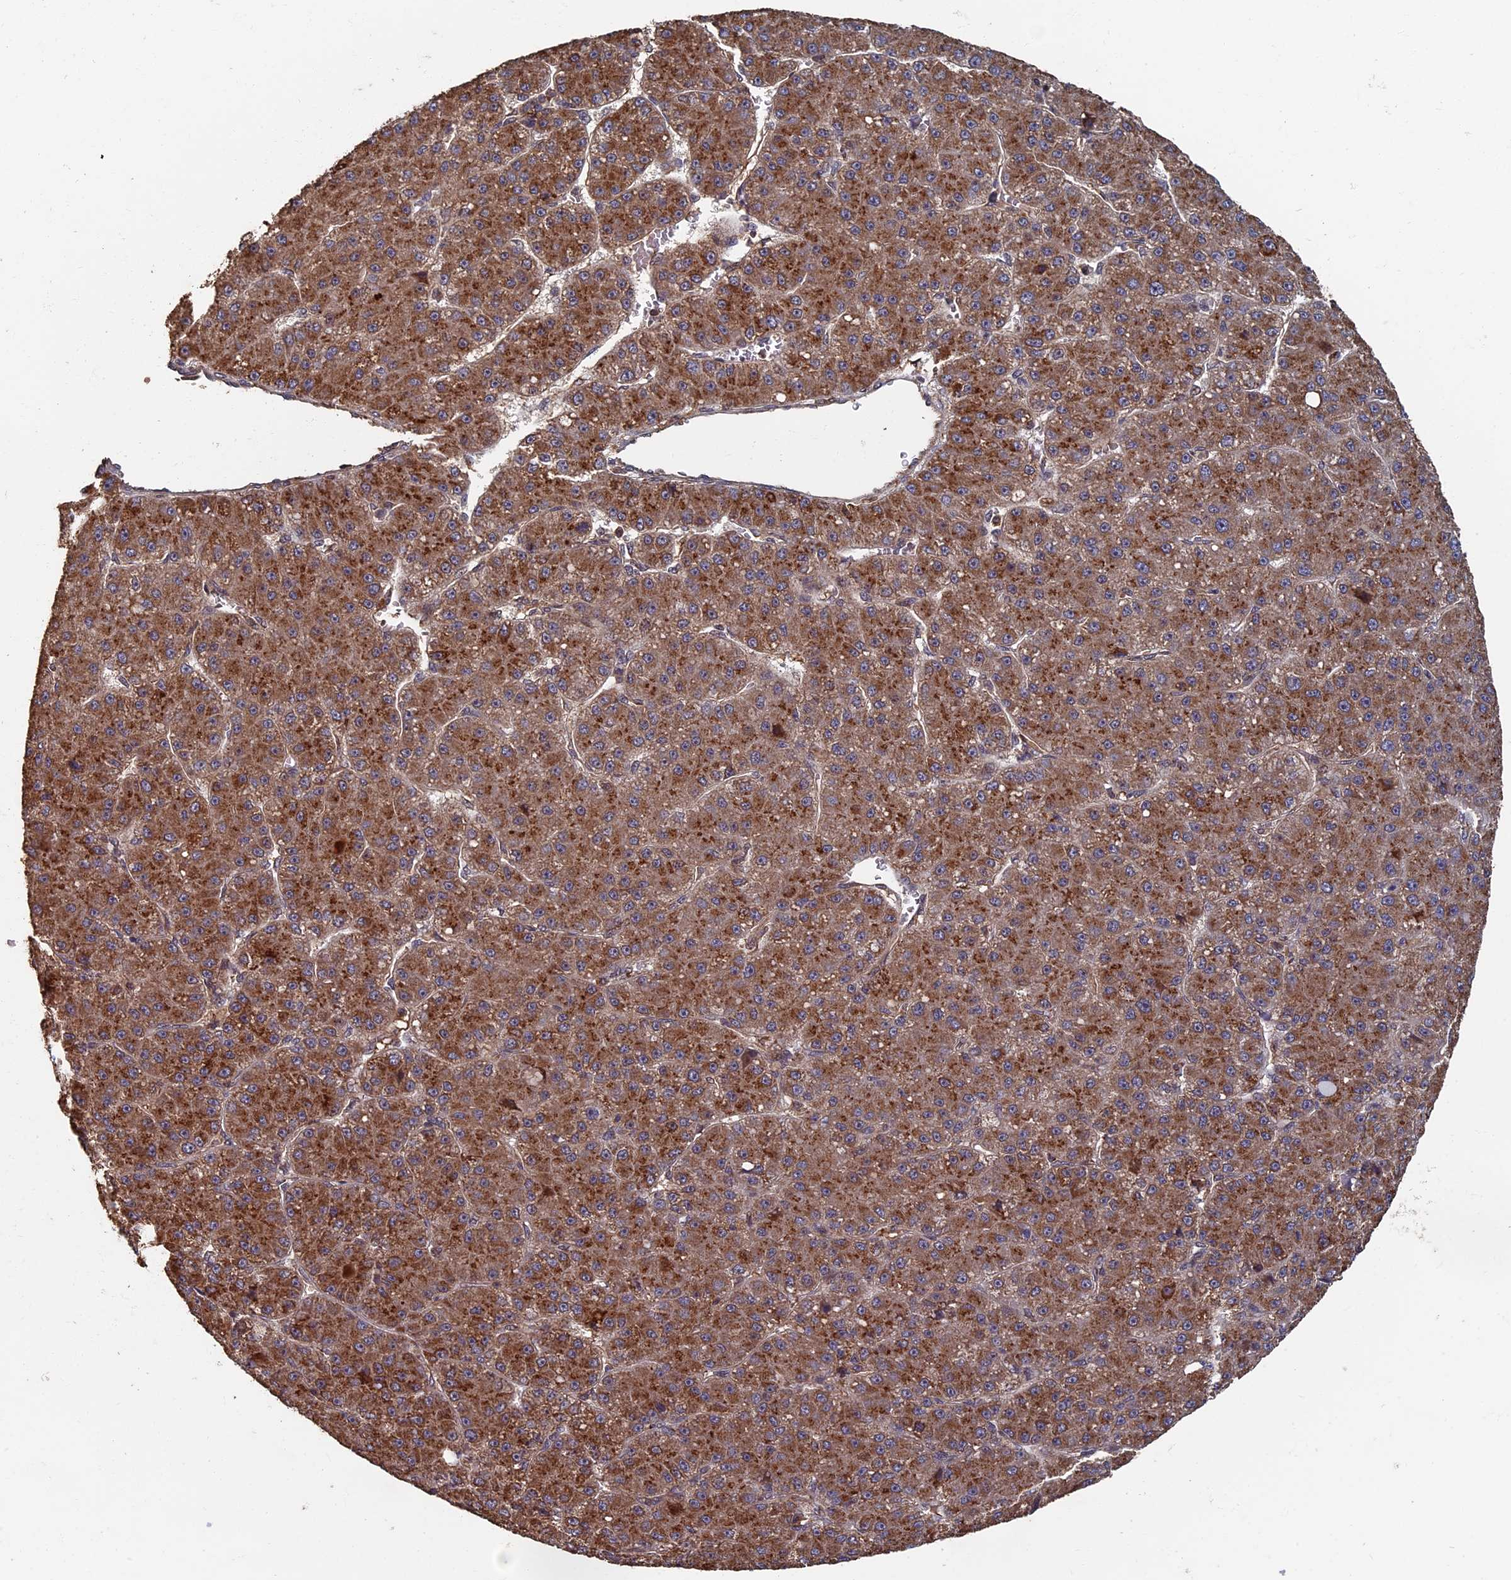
{"staining": {"intensity": "moderate", "quantity": ">75%", "location": "cytoplasmic/membranous"}, "tissue": "liver cancer", "cell_type": "Tumor cells", "image_type": "cancer", "snomed": [{"axis": "morphology", "description": "Carcinoma, Hepatocellular, NOS"}, {"axis": "topography", "description": "Liver"}], "caption": "Immunohistochemistry staining of liver cancer, which exhibits medium levels of moderate cytoplasmic/membranous staining in about >75% of tumor cells indicating moderate cytoplasmic/membranous protein positivity. The staining was performed using DAB (3,3'-diaminobenzidine) (brown) for protein detection and nuclei were counterstained in hematoxylin (blue).", "gene": "RASGRF1", "patient": {"sex": "male", "age": 67}}